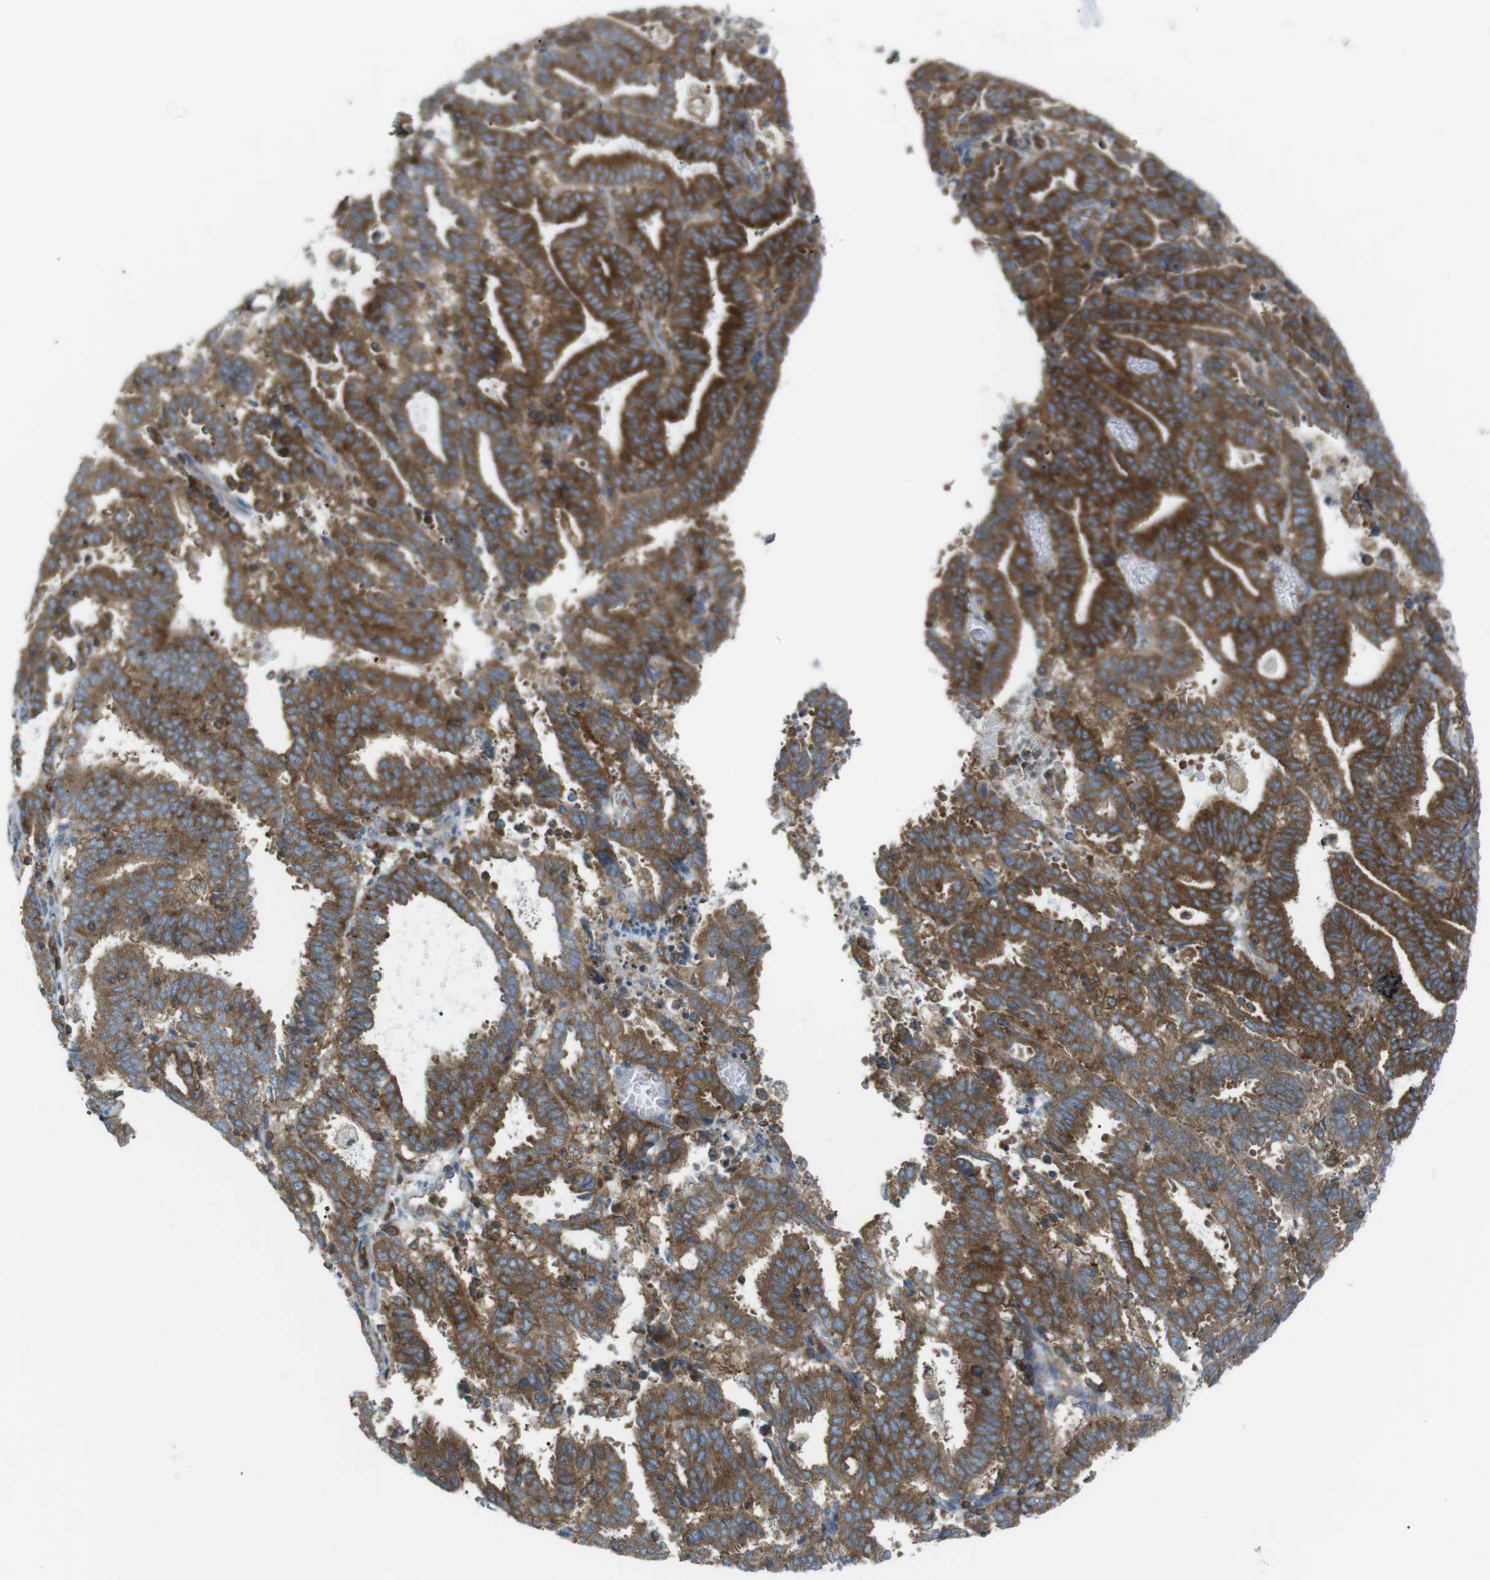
{"staining": {"intensity": "strong", "quantity": ">75%", "location": "cytoplasmic/membranous"}, "tissue": "endometrial cancer", "cell_type": "Tumor cells", "image_type": "cancer", "snomed": [{"axis": "morphology", "description": "Adenocarcinoma, NOS"}, {"axis": "topography", "description": "Uterus"}], "caption": "Strong cytoplasmic/membranous expression for a protein is present in approximately >75% of tumor cells of endometrial cancer using IHC.", "gene": "FLII", "patient": {"sex": "female", "age": 83}}